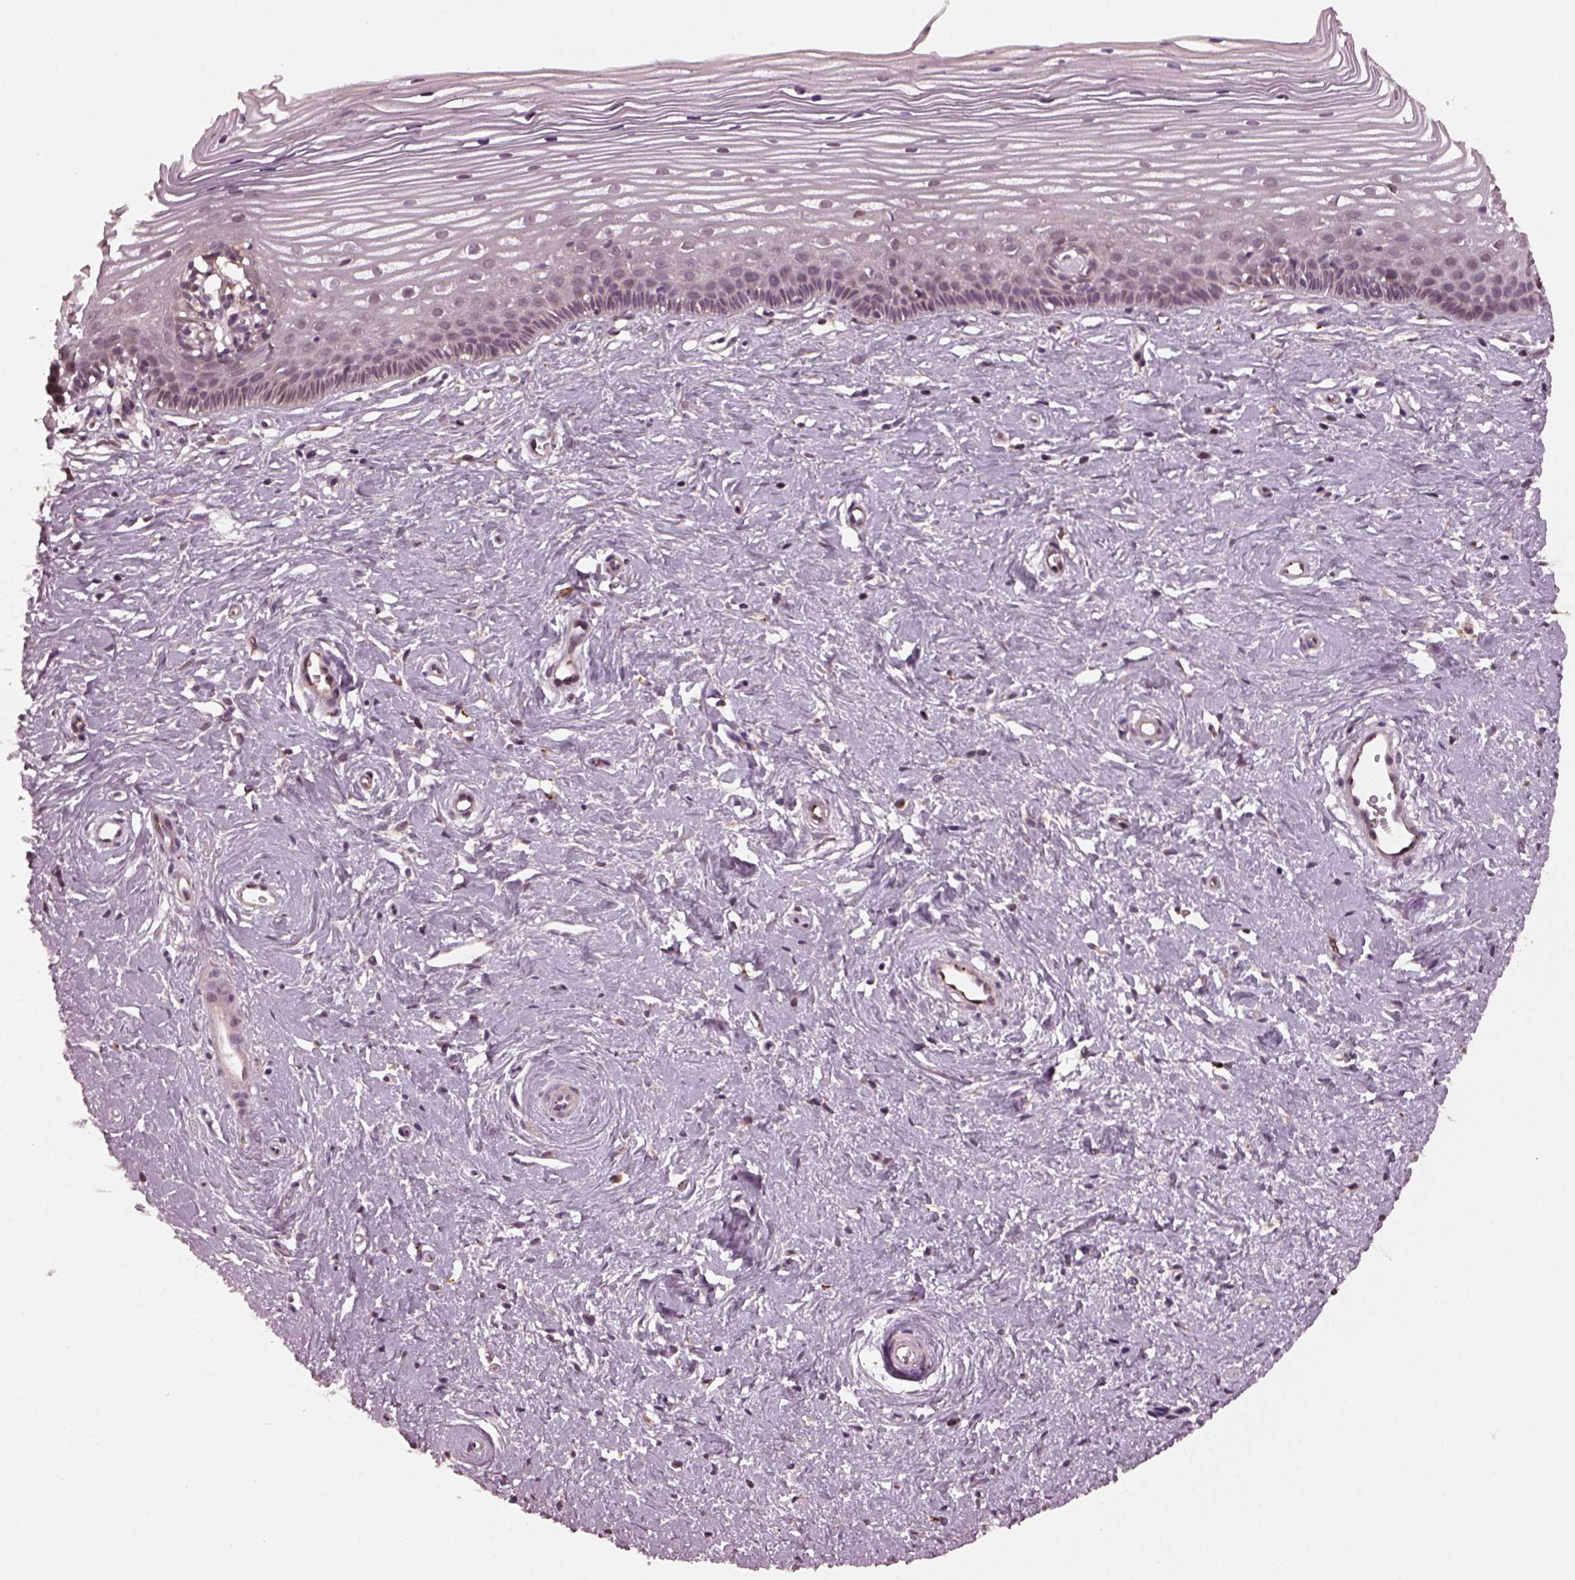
{"staining": {"intensity": "negative", "quantity": "none", "location": "none"}, "tissue": "cervix", "cell_type": "Glandular cells", "image_type": "normal", "snomed": [{"axis": "morphology", "description": "Normal tissue, NOS"}, {"axis": "topography", "description": "Cervix"}], "caption": "Immunohistochemistry micrograph of benign cervix stained for a protein (brown), which reveals no staining in glandular cells. (Brightfield microscopy of DAB immunohistochemistry (IHC) at high magnification).", "gene": "RUFY3", "patient": {"sex": "female", "age": 40}}